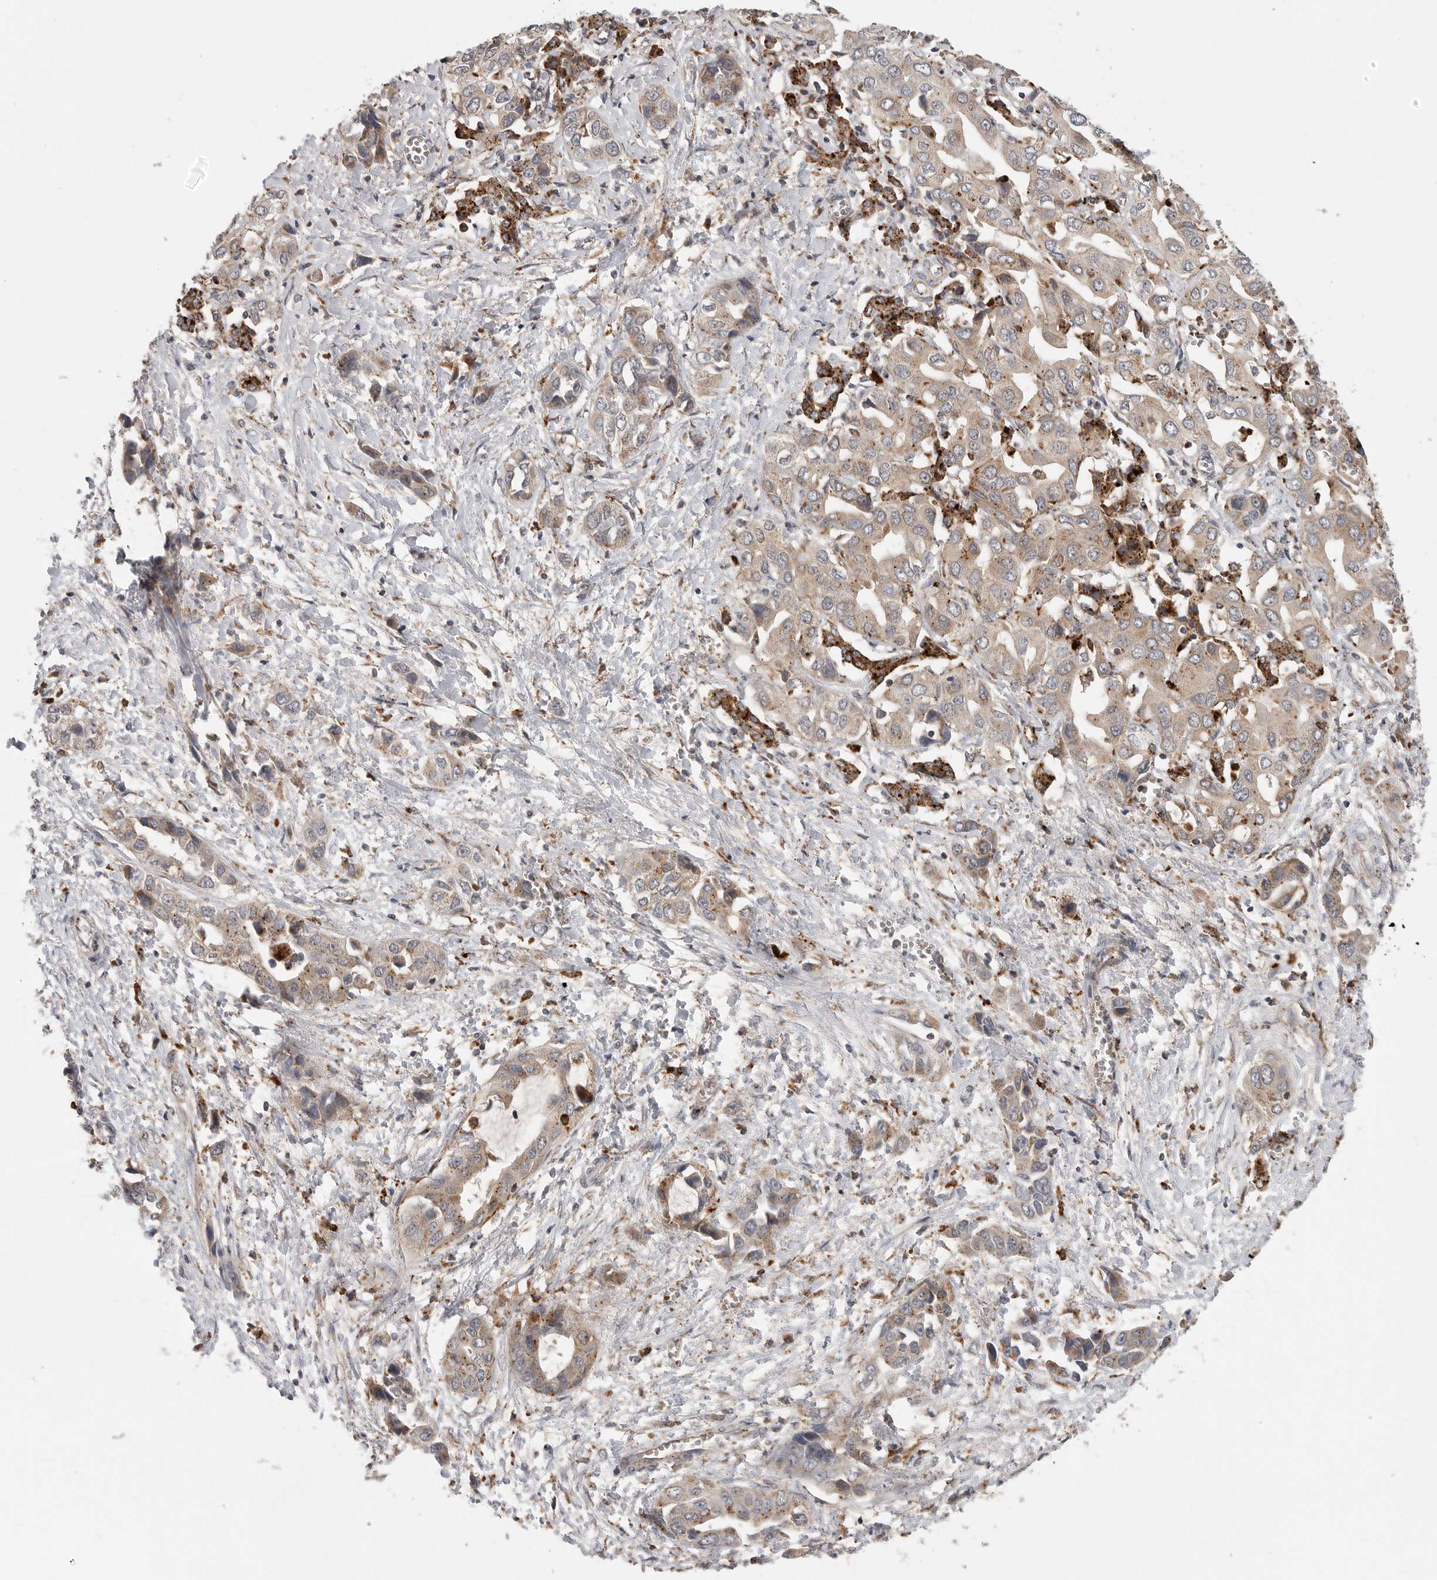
{"staining": {"intensity": "weak", "quantity": ">75%", "location": "cytoplasmic/membranous"}, "tissue": "liver cancer", "cell_type": "Tumor cells", "image_type": "cancer", "snomed": [{"axis": "morphology", "description": "Cholangiocarcinoma"}, {"axis": "topography", "description": "Liver"}], "caption": "There is low levels of weak cytoplasmic/membranous staining in tumor cells of cholangiocarcinoma (liver), as demonstrated by immunohistochemical staining (brown color).", "gene": "GALNS", "patient": {"sex": "female", "age": 52}}